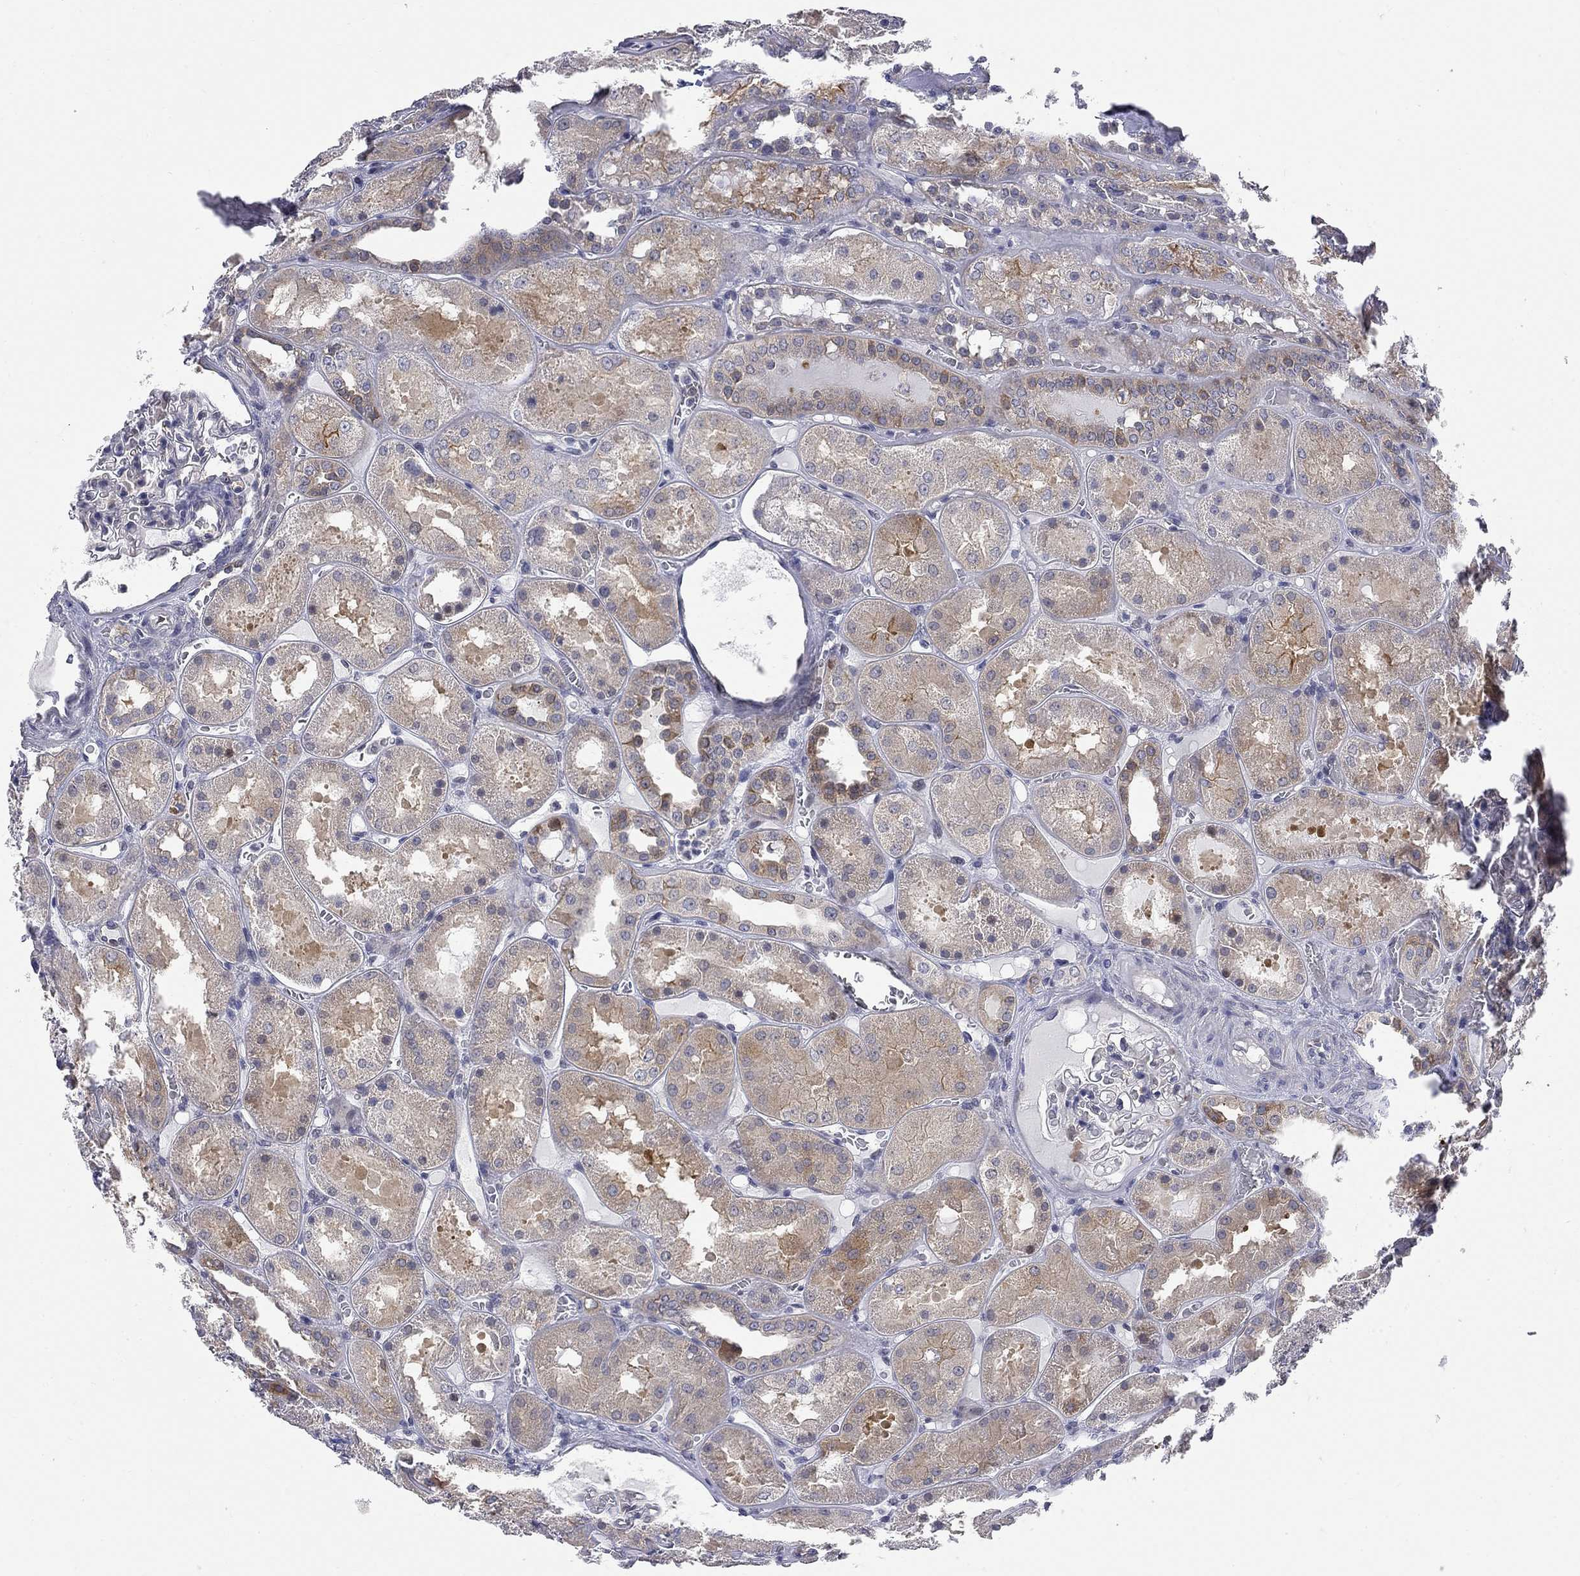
{"staining": {"intensity": "moderate", "quantity": "<25%", "location": "cytoplasmic/membranous"}, "tissue": "kidney", "cell_type": "Cells in tubules", "image_type": "normal", "snomed": [{"axis": "morphology", "description": "Normal tissue, NOS"}, {"axis": "topography", "description": "Kidney"}], "caption": "There is low levels of moderate cytoplasmic/membranous expression in cells in tubules of unremarkable kidney, as demonstrated by immunohistochemical staining (brown color).", "gene": "ENSG00000255639", "patient": {"sex": "male", "age": 73}}